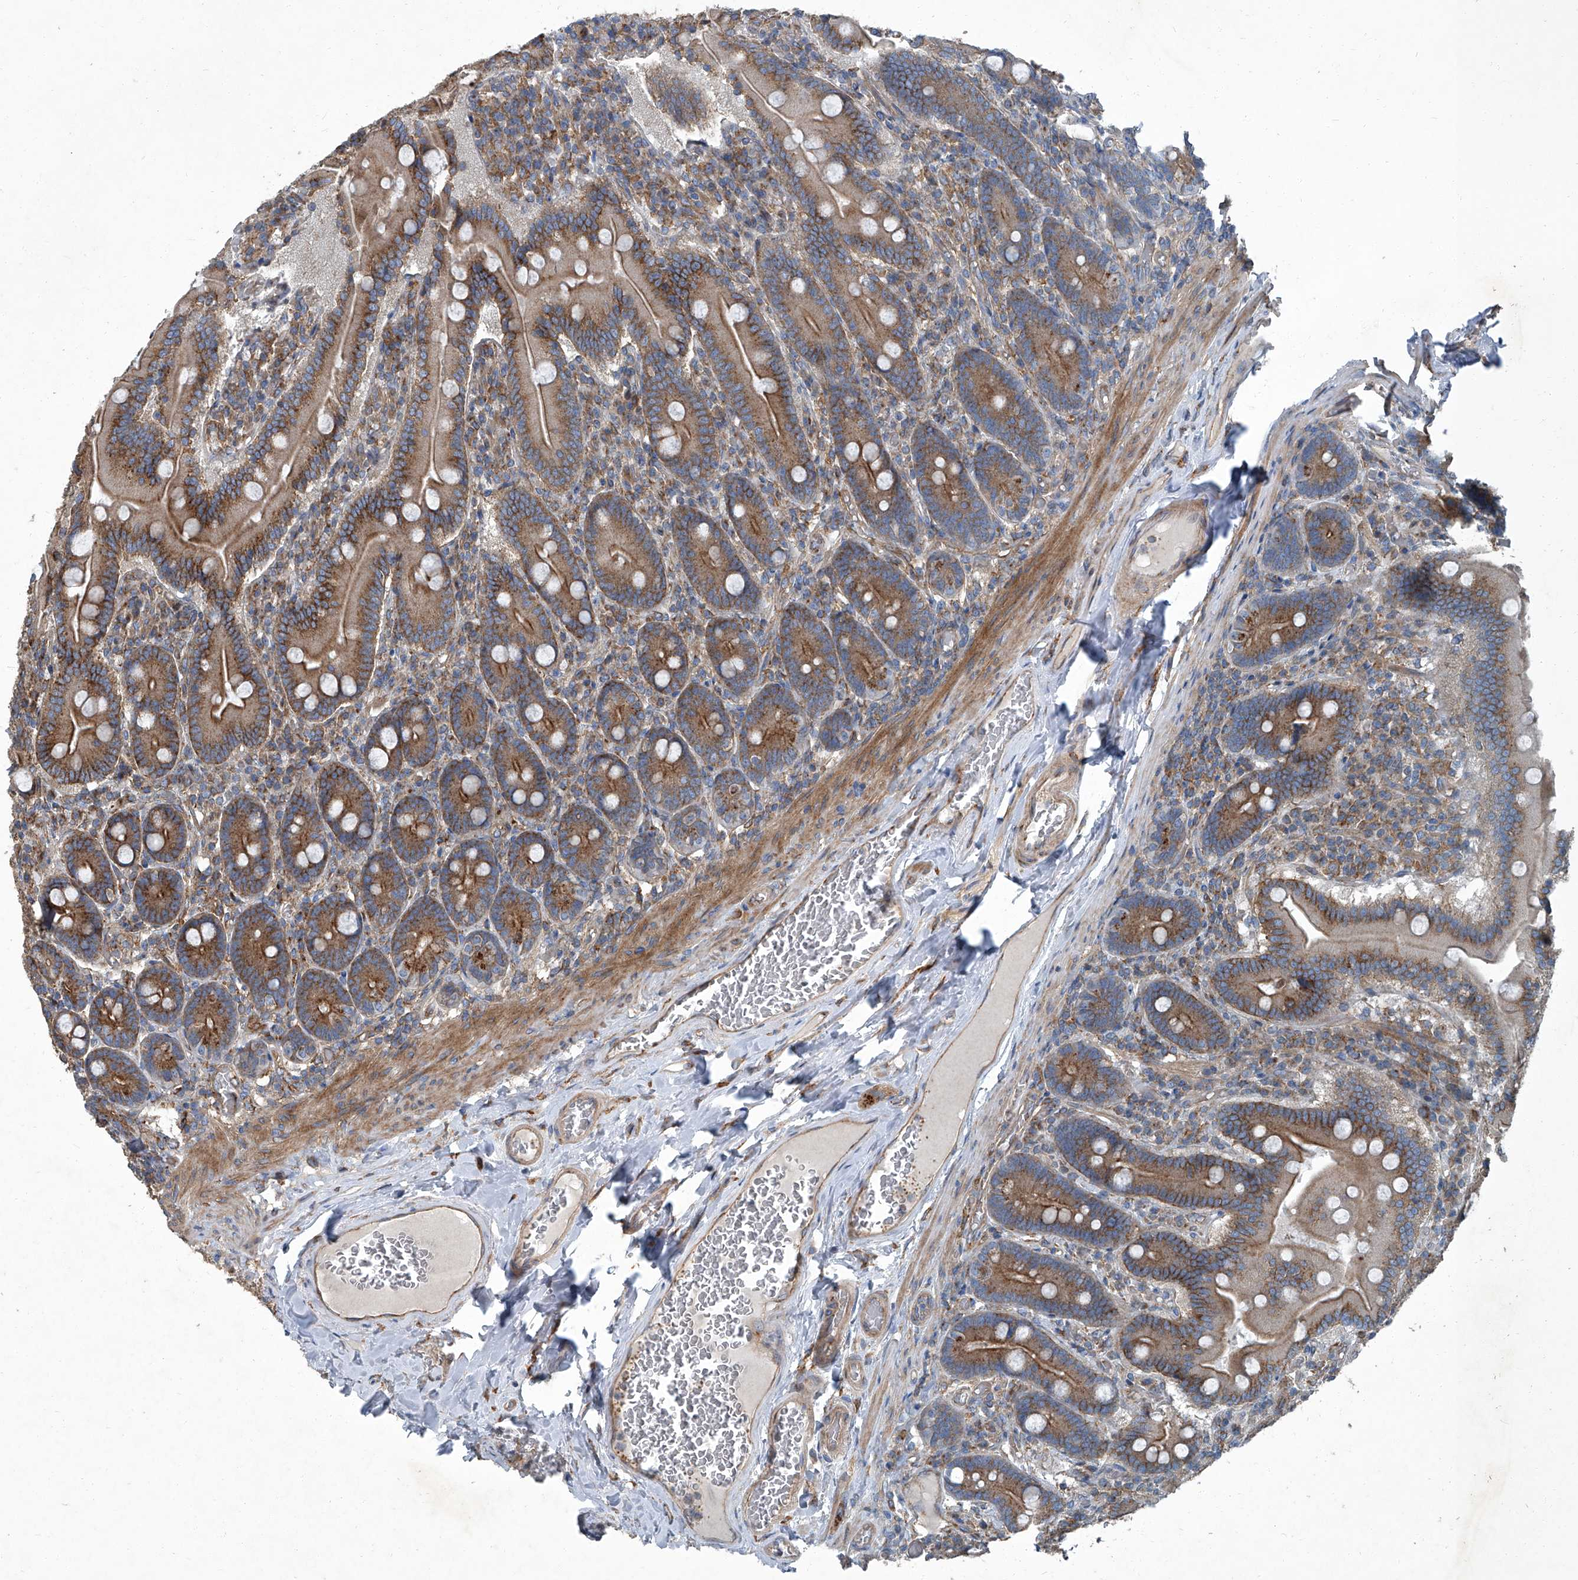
{"staining": {"intensity": "strong", "quantity": ">75%", "location": "cytoplasmic/membranous"}, "tissue": "duodenum", "cell_type": "Glandular cells", "image_type": "normal", "snomed": [{"axis": "morphology", "description": "Normal tissue, NOS"}, {"axis": "topography", "description": "Duodenum"}], "caption": "Immunohistochemical staining of normal duodenum shows high levels of strong cytoplasmic/membranous expression in approximately >75% of glandular cells. The staining is performed using DAB (3,3'-diaminobenzidine) brown chromogen to label protein expression. The nuclei are counter-stained blue using hematoxylin.", "gene": "PIGH", "patient": {"sex": "female", "age": 62}}